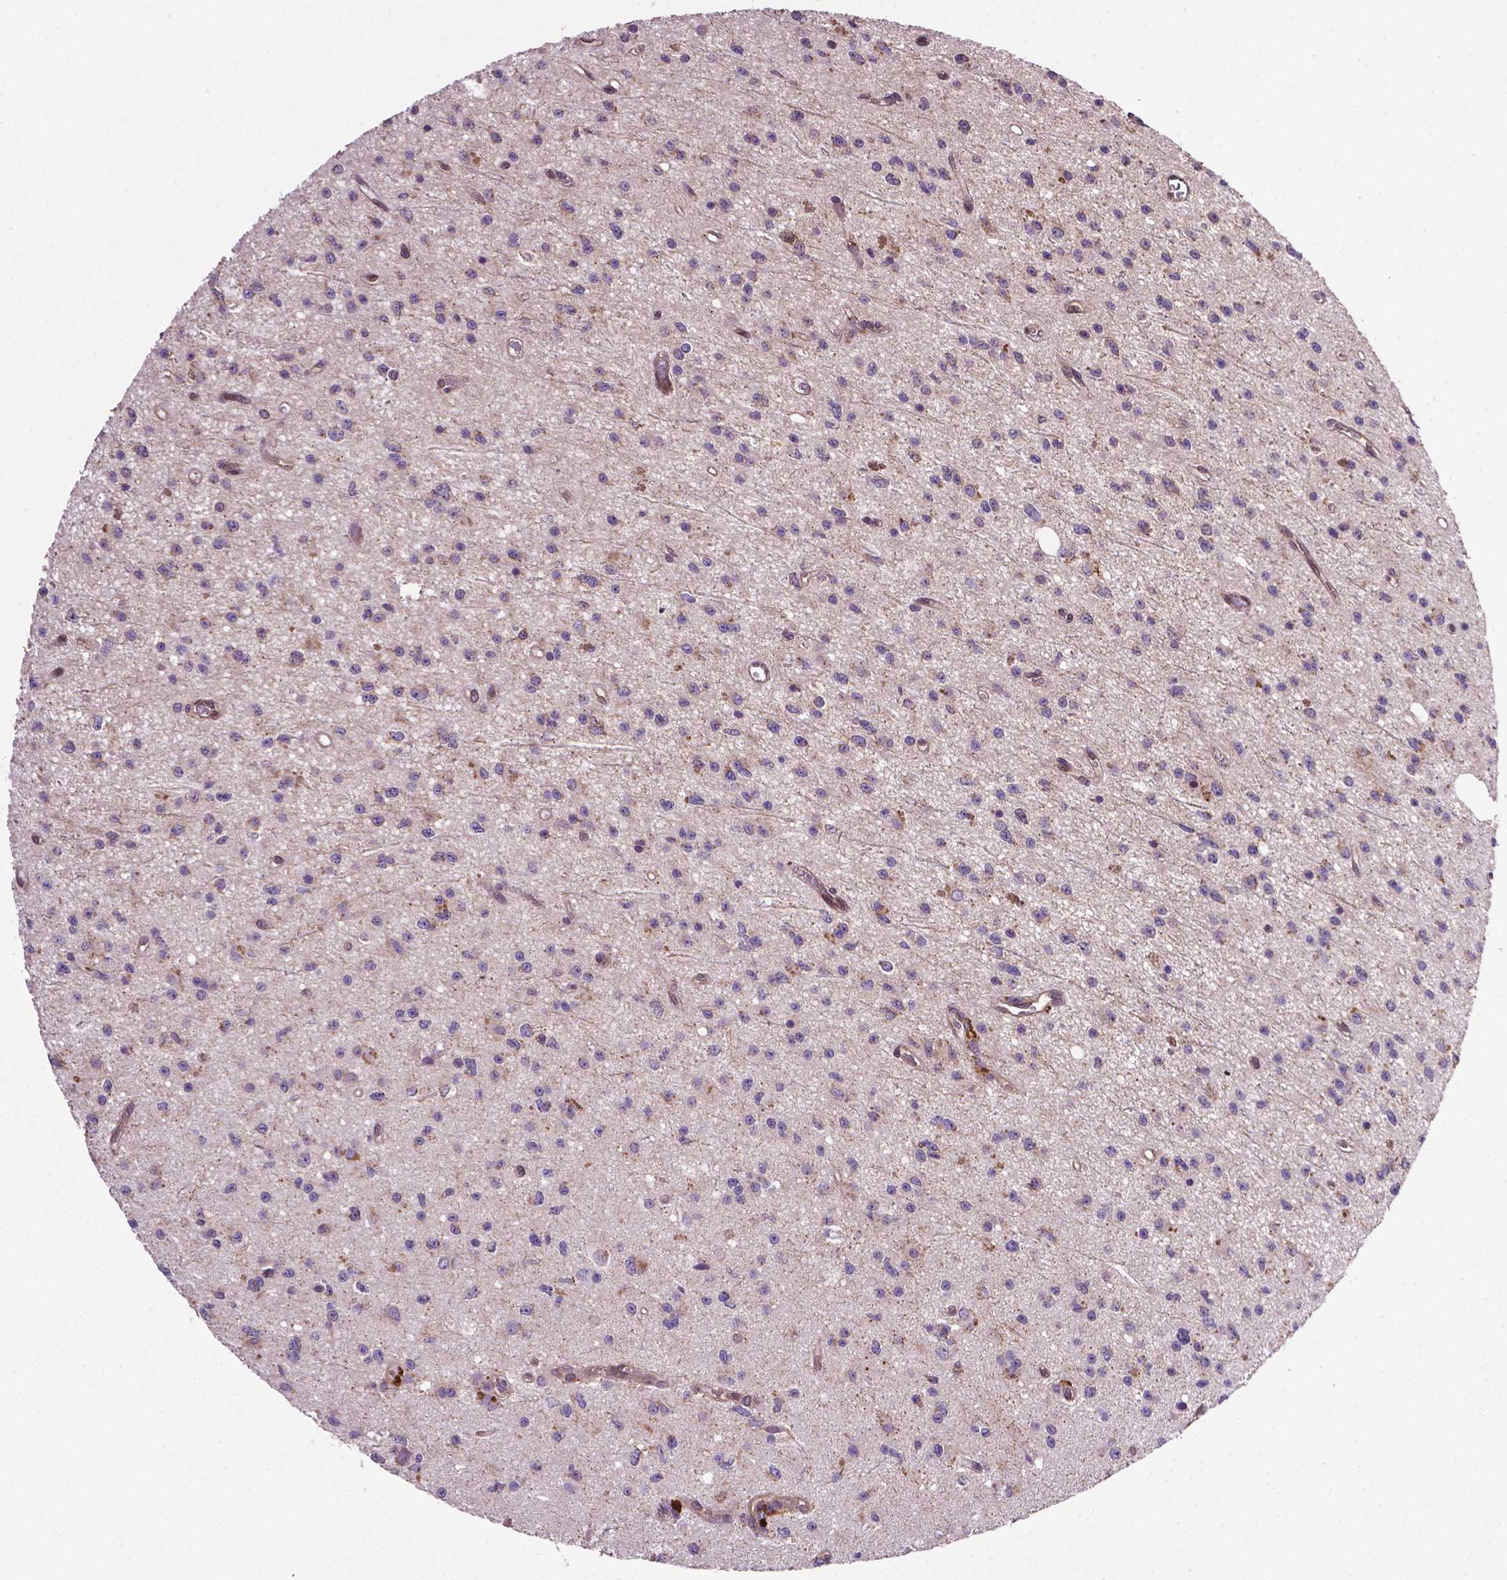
{"staining": {"intensity": "negative", "quantity": "none", "location": "none"}, "tissue": "glioma", "cell_type": "Tumor cells", "image_type": "cancer", "snomed": [{"axis": "morphology", "description": "Glioma, malignant, Low grade"}, {"axis": "topography", "description": "Brain"}], "caption": "This micrograph is of low-grade glioma (malignant) stained with immunohistochemistry (IHC) to label a protein in brown with the nuclei are counter-stained blue. There is no positivity in tumor cells.", "gene": "SPNS2", "patient": {"sex": "female", "age": 45}}